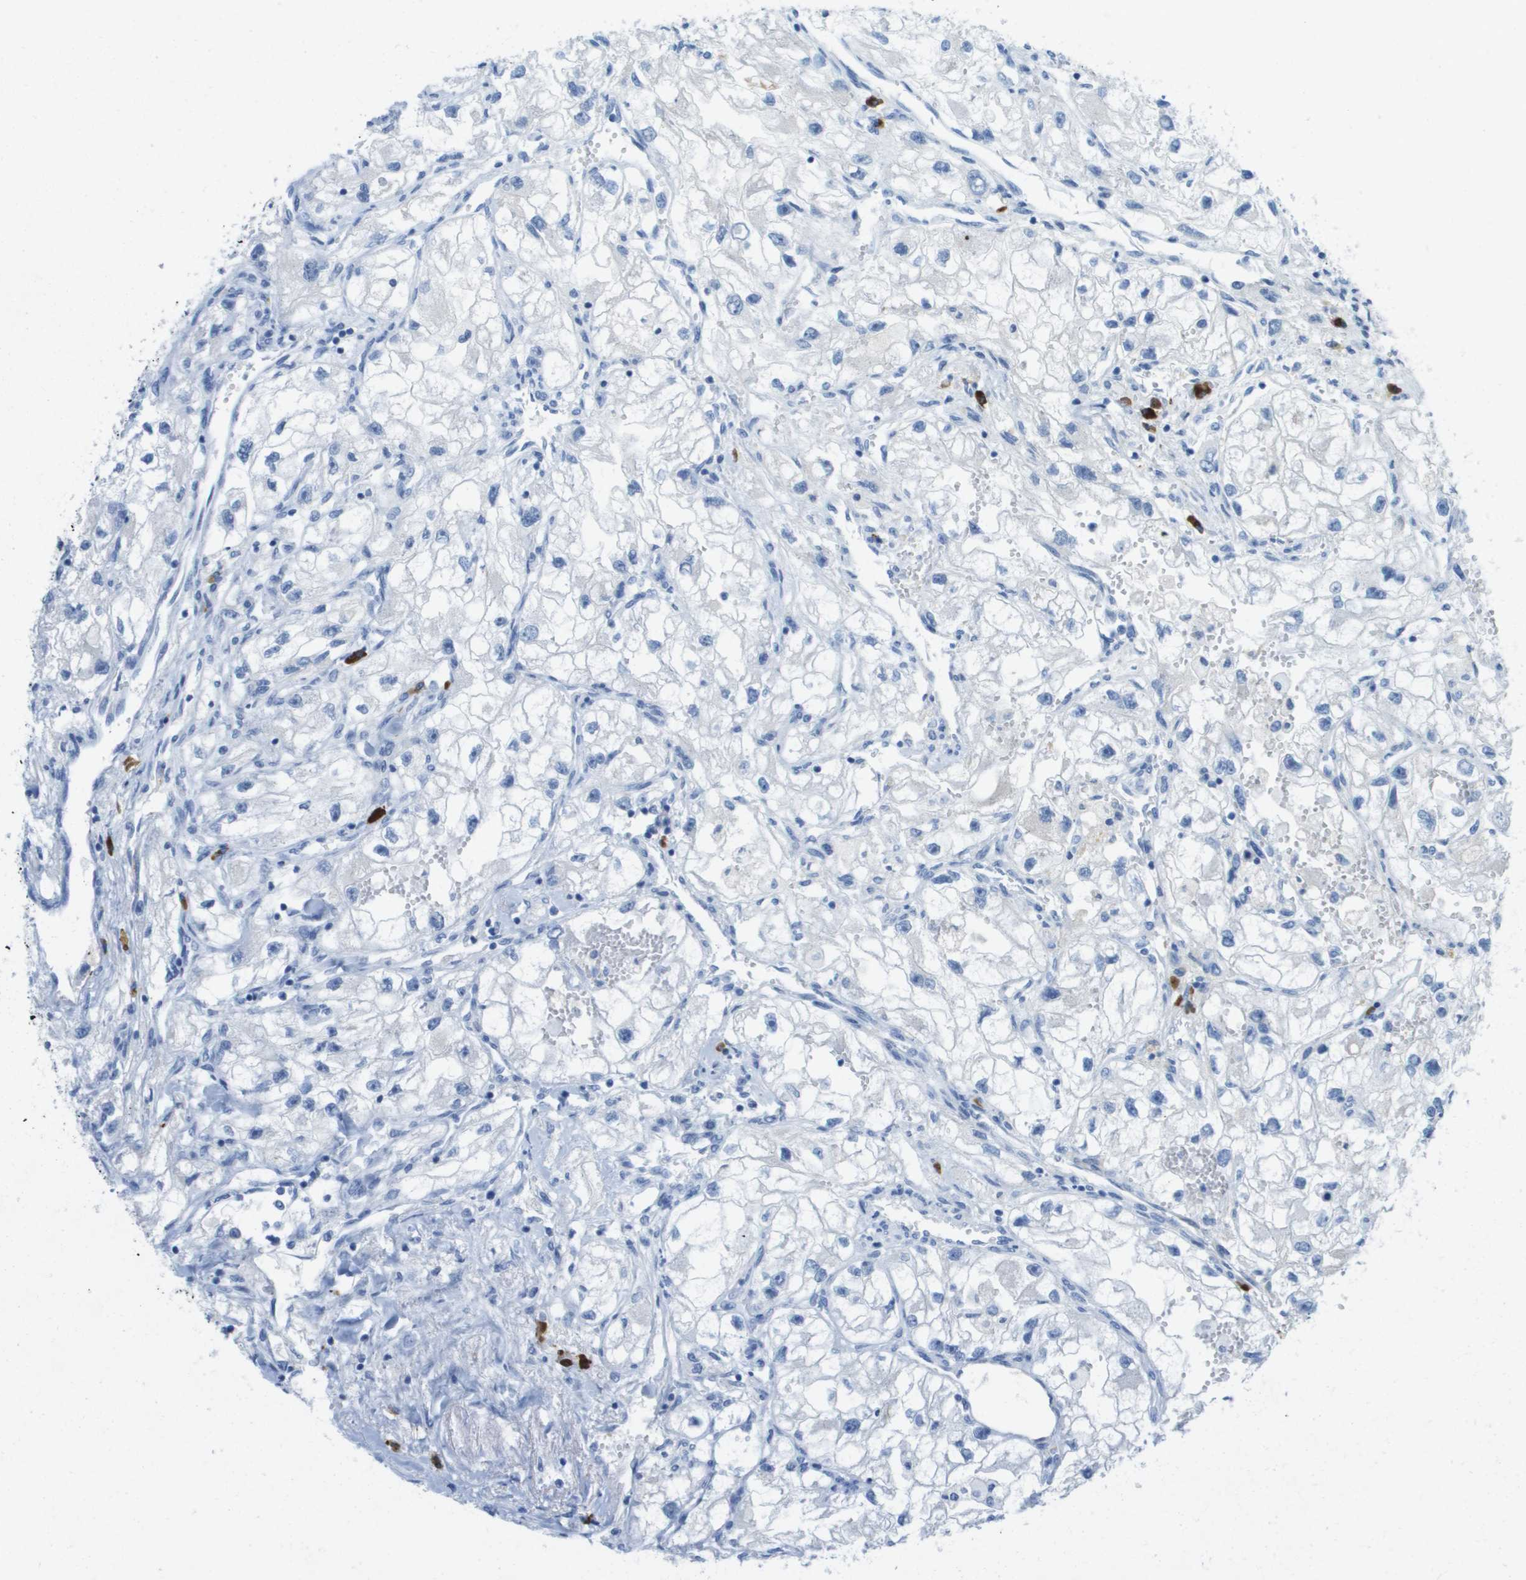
{"staining": {"intensity": "negative", "quantity": "none", "location": "none"}, "tissue": "renal cancer", "cell_type": "Tumor cells", "image_type": "cancer", "snomed": [{"axis": "morphology", "description": "Adenocarcinoma, NOS"}, {"axis": "topography", "description": "Kidney"}], "caption": "High magnification brightfield microscopy of renal adenocarcinoma stained with DAB (brown) and counterstained with hematoxylin (blue): tumor cells show no significant positivity.", "gene": "GPR18", "patient": {"sex": "female", "age": 70}}